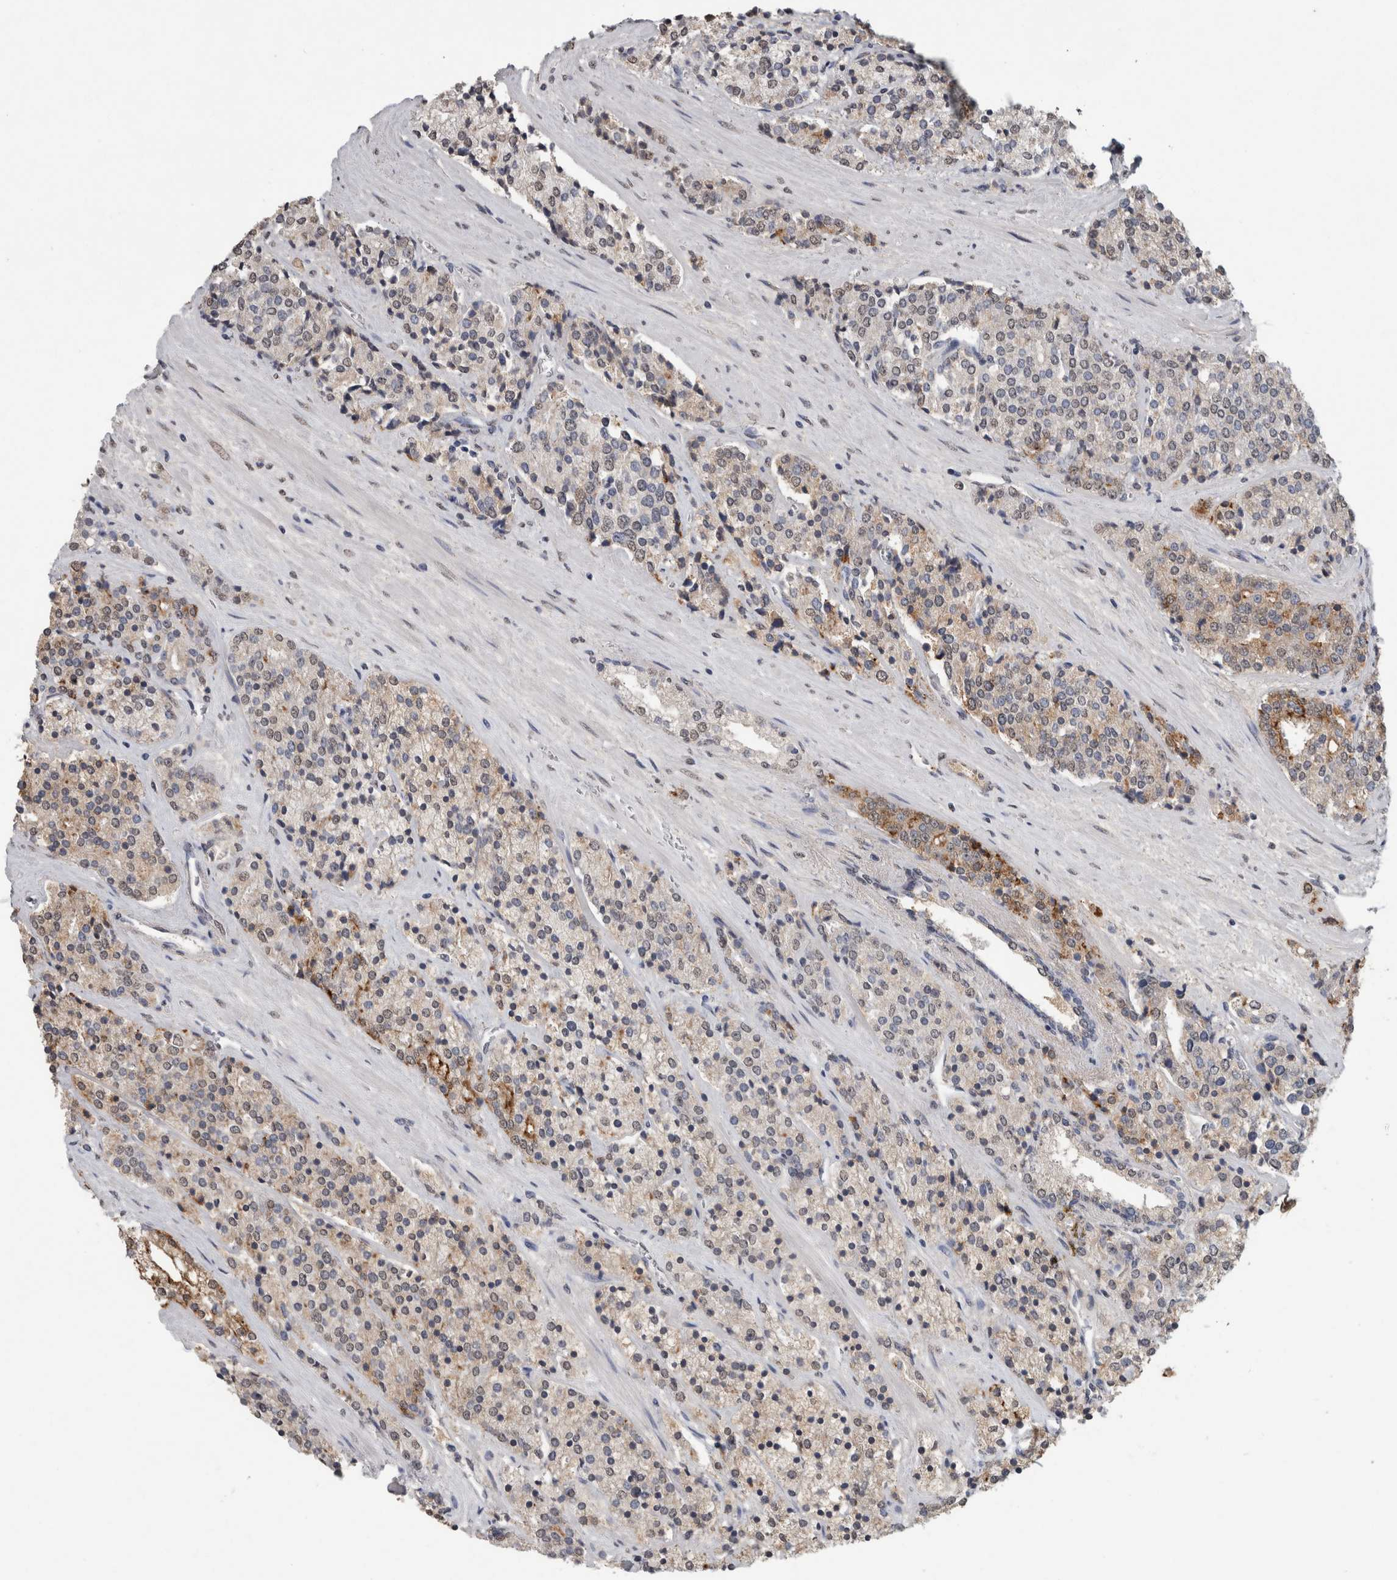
{"staining": {"intensity": "weak", "quantity": "25%-75%", "location": "cytoplasmic/membranous"}, "tissue": "prostate cancer", "cell_type": "Tumor cells", "image_type": "cancer", "snomed": [{"axis": "morphology", "description": "Adenocarcinoma, High grade"}, {"axis": "topography", "description": "Prostate"}], "caption": "Approximately 25%-75% of tumor cells in human prostate high-grade adenocarcinoma show weak cytoplasmic/membranous protein expression as visualized by brown immunohistochemical staining.", "gene": "LTBP1", "patient": {"sex": "male", "age": 71}}